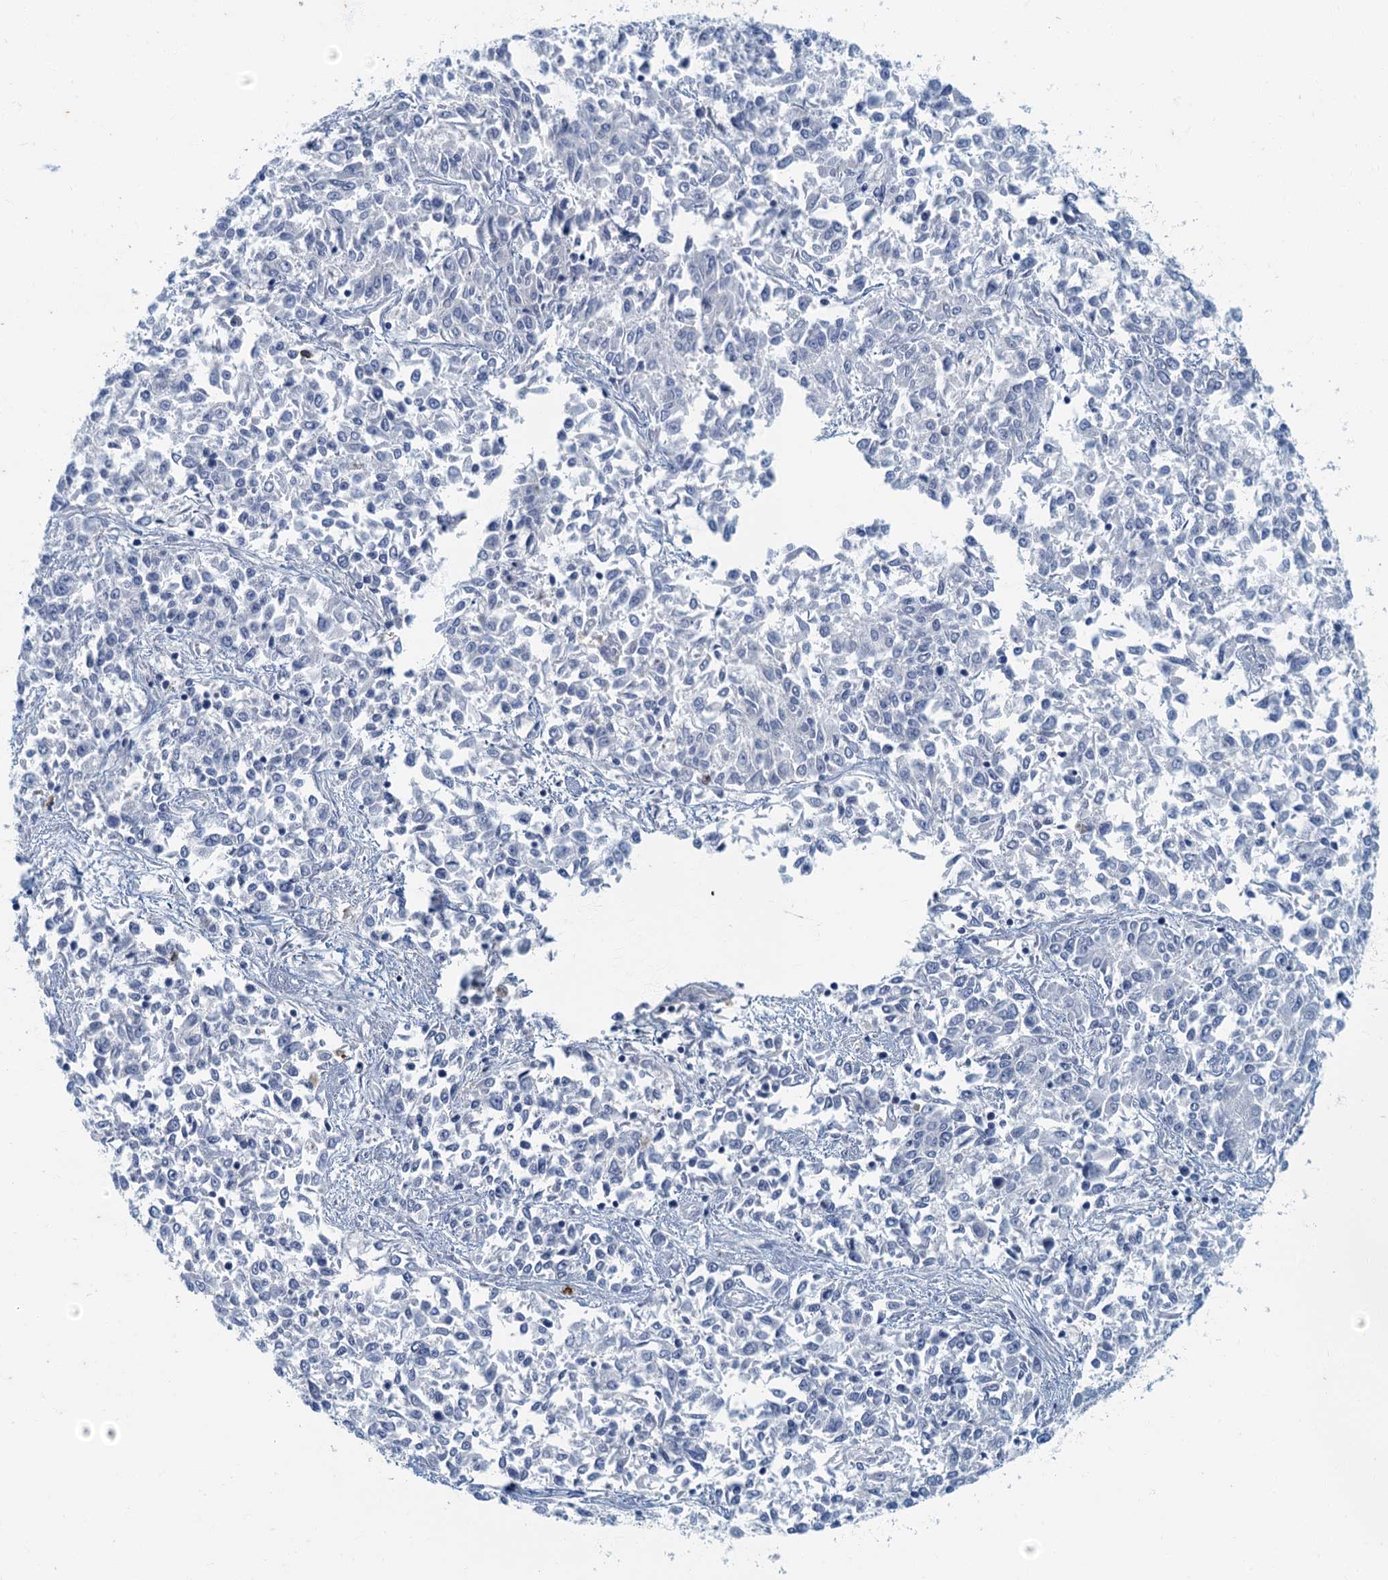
{"staining": {"intensity": "negative", "quantity": "none", "location": "none"}, "tissue": "endometrial cancer", "cell_type": "Tumor cells", "image_type": "cancer", "snomed": [{"axis": "morphology", "description": "Adenocarcinoma, NOS"}, {"axis": "topography", "description": "Endometrium"}], "caption": "Immunohistochemistry (IHC) photomicrograph of neoplastic tissue: adenocarcinoma (endometrial) stained with DAB (3,3'-diaminobenzidine) demonstrates no significant protein expression in tumor cells.", "gene": "ANKDD1A", "patient": {"sex": "female", "age": 50}}